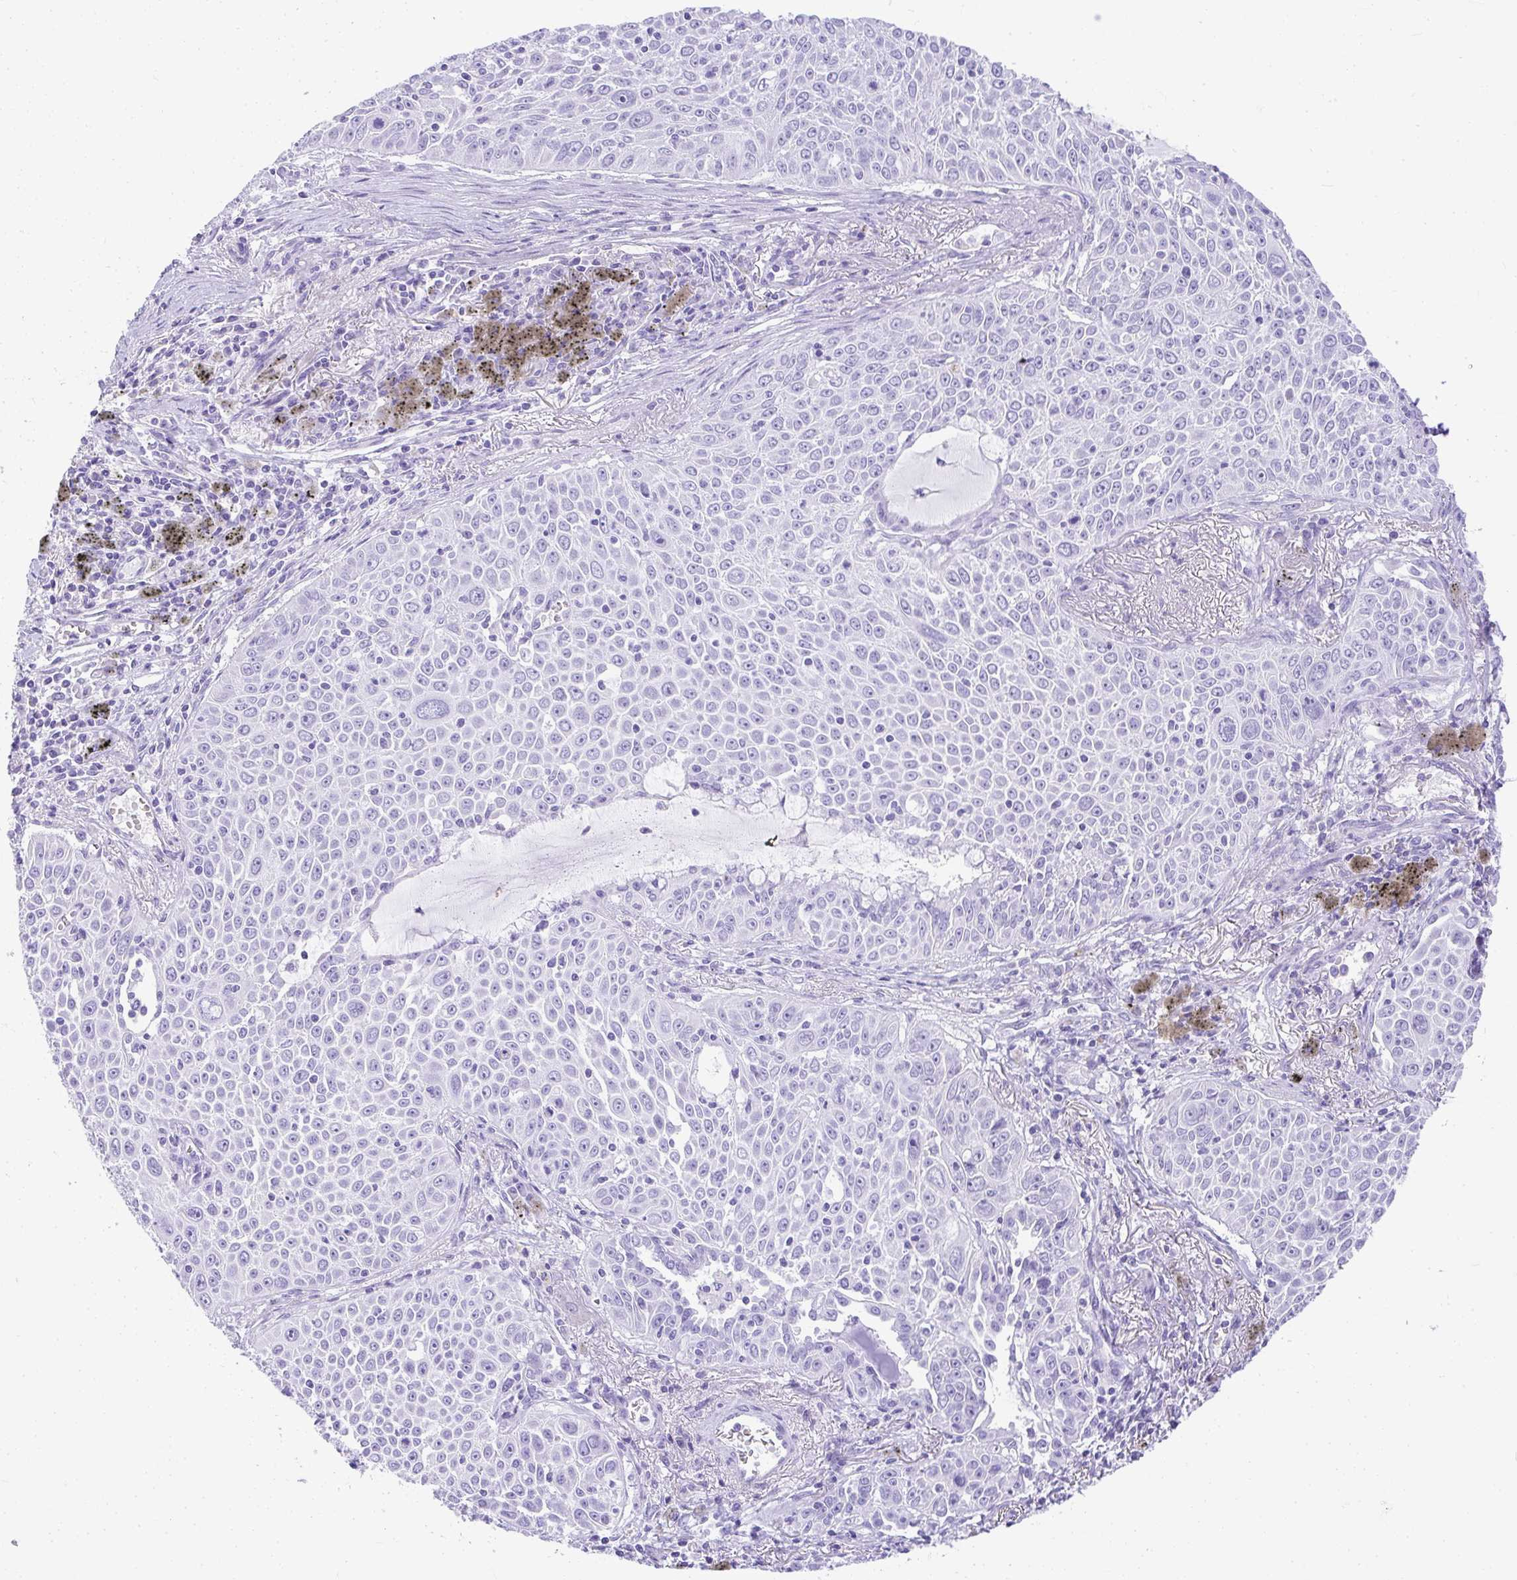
{"staining": {"intensity": "negative", "quantity": "none", "location": "none"}, "tissue": "lung cancer", "cell_type": "Tumor cells", "image_type": "cancer", "snomed": [{"axis": "morphology", "description": "Squamous cell carcinoma, NOS"}, {"axis": "morphology", "description": "Squamous cell carcinoma, metastatic, NOS"}, {"axis": "topography", "description": "Lymph node"}, {"axis": "topography", "description": "Lung"}], "caption": "Human lung metastatic squamous cell carcinoma stained for a protein using immunohistochemistry displays no staining in tumor cells.", "gene": "AVIL", "patient": {"sex": "female", "age": 62}}